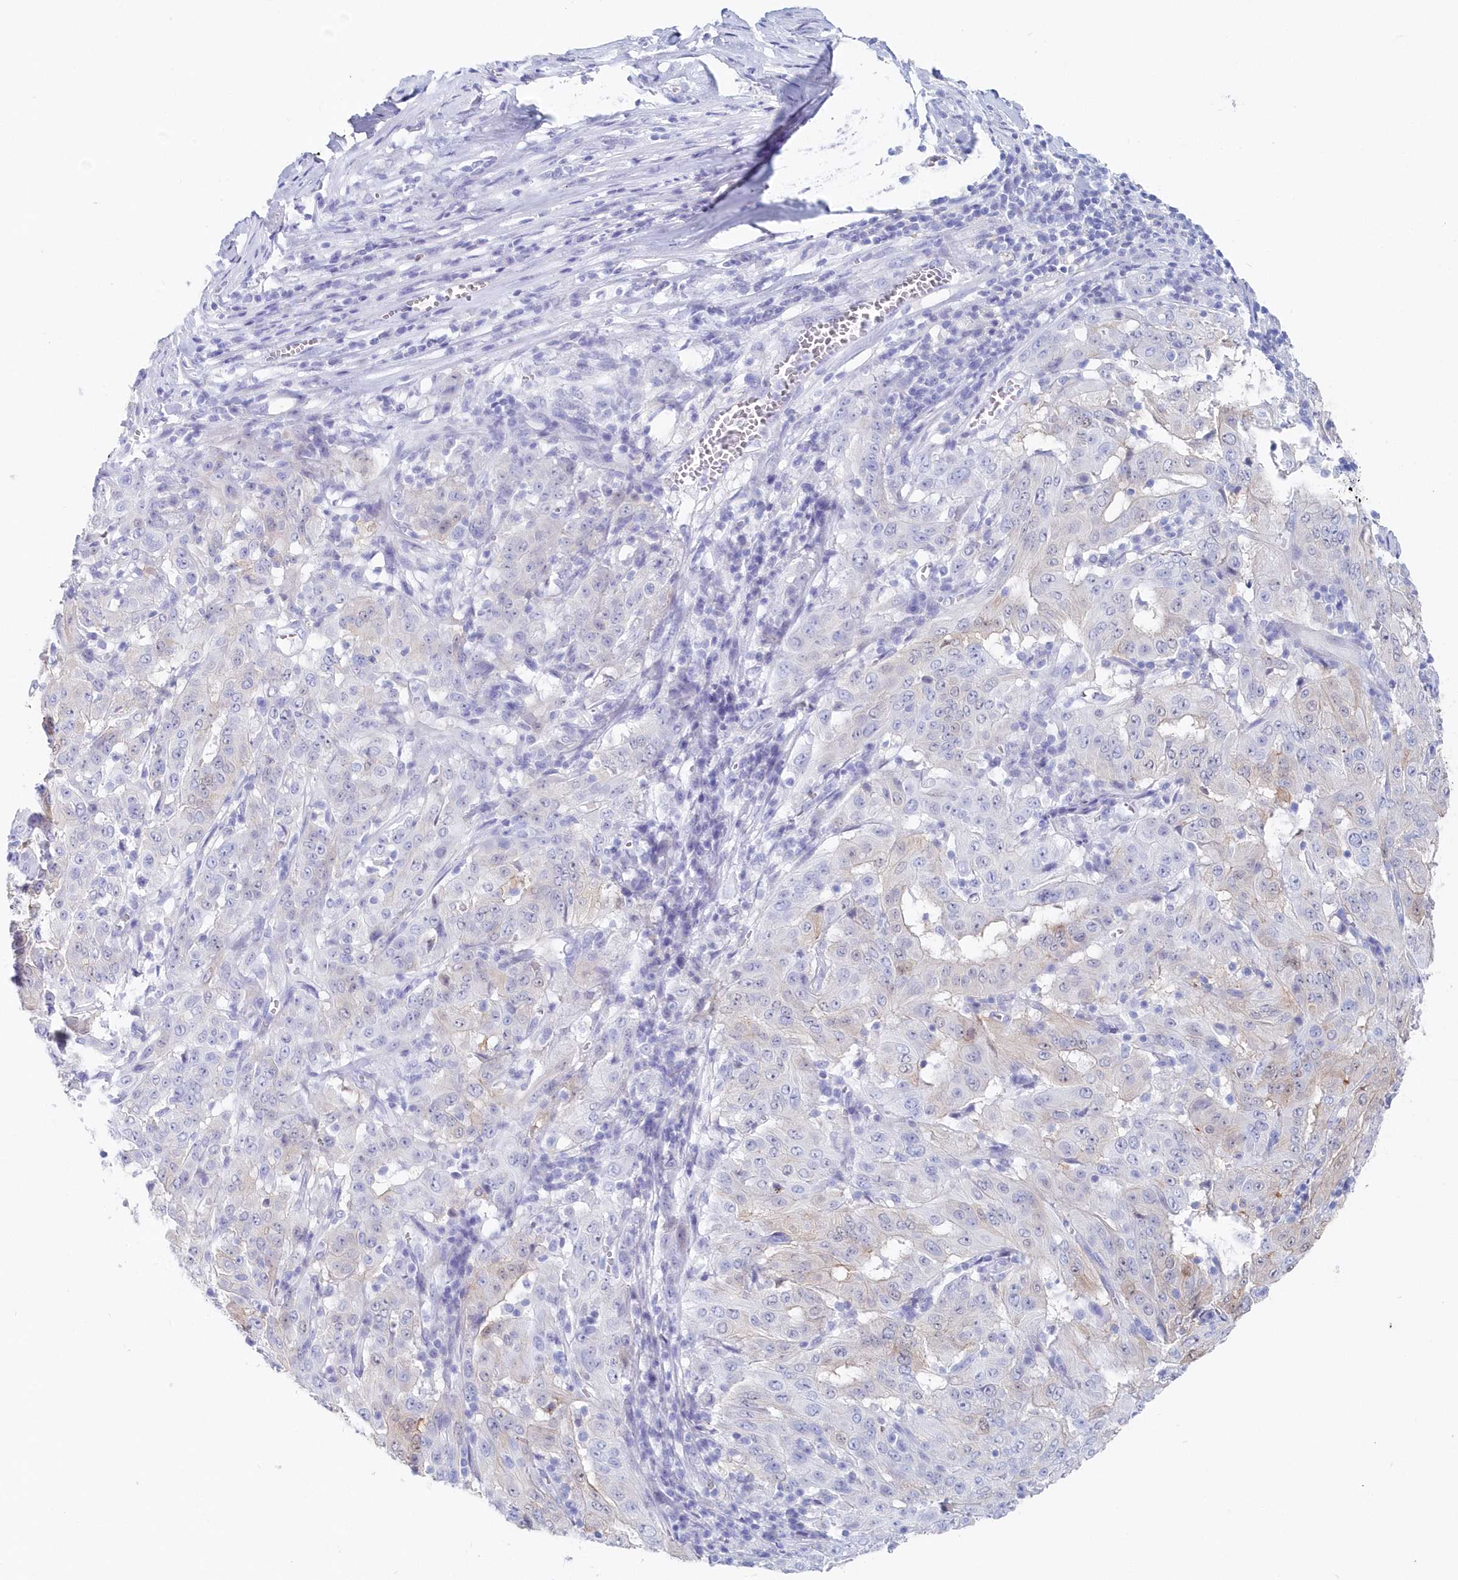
{"staining": {"intensity": "negative", "quantity": "none", "location": "none"}, "tissue": "pancreatic cancer", "cell_type": "Tumor cells", "image_type": "cancer", "snomed": [{"axis": "morphology", "description": "Adenocarcinoma, NOS"}, {"axis": "topography", "description": "Pancreas"}], "caption": "Photomicrograph shows no protein expression in tumor cells of adenocarcinoma (pancreatic) tissue.", "gene": "CSNK1G2", "patient": {"sex": "male", "age": 63}}